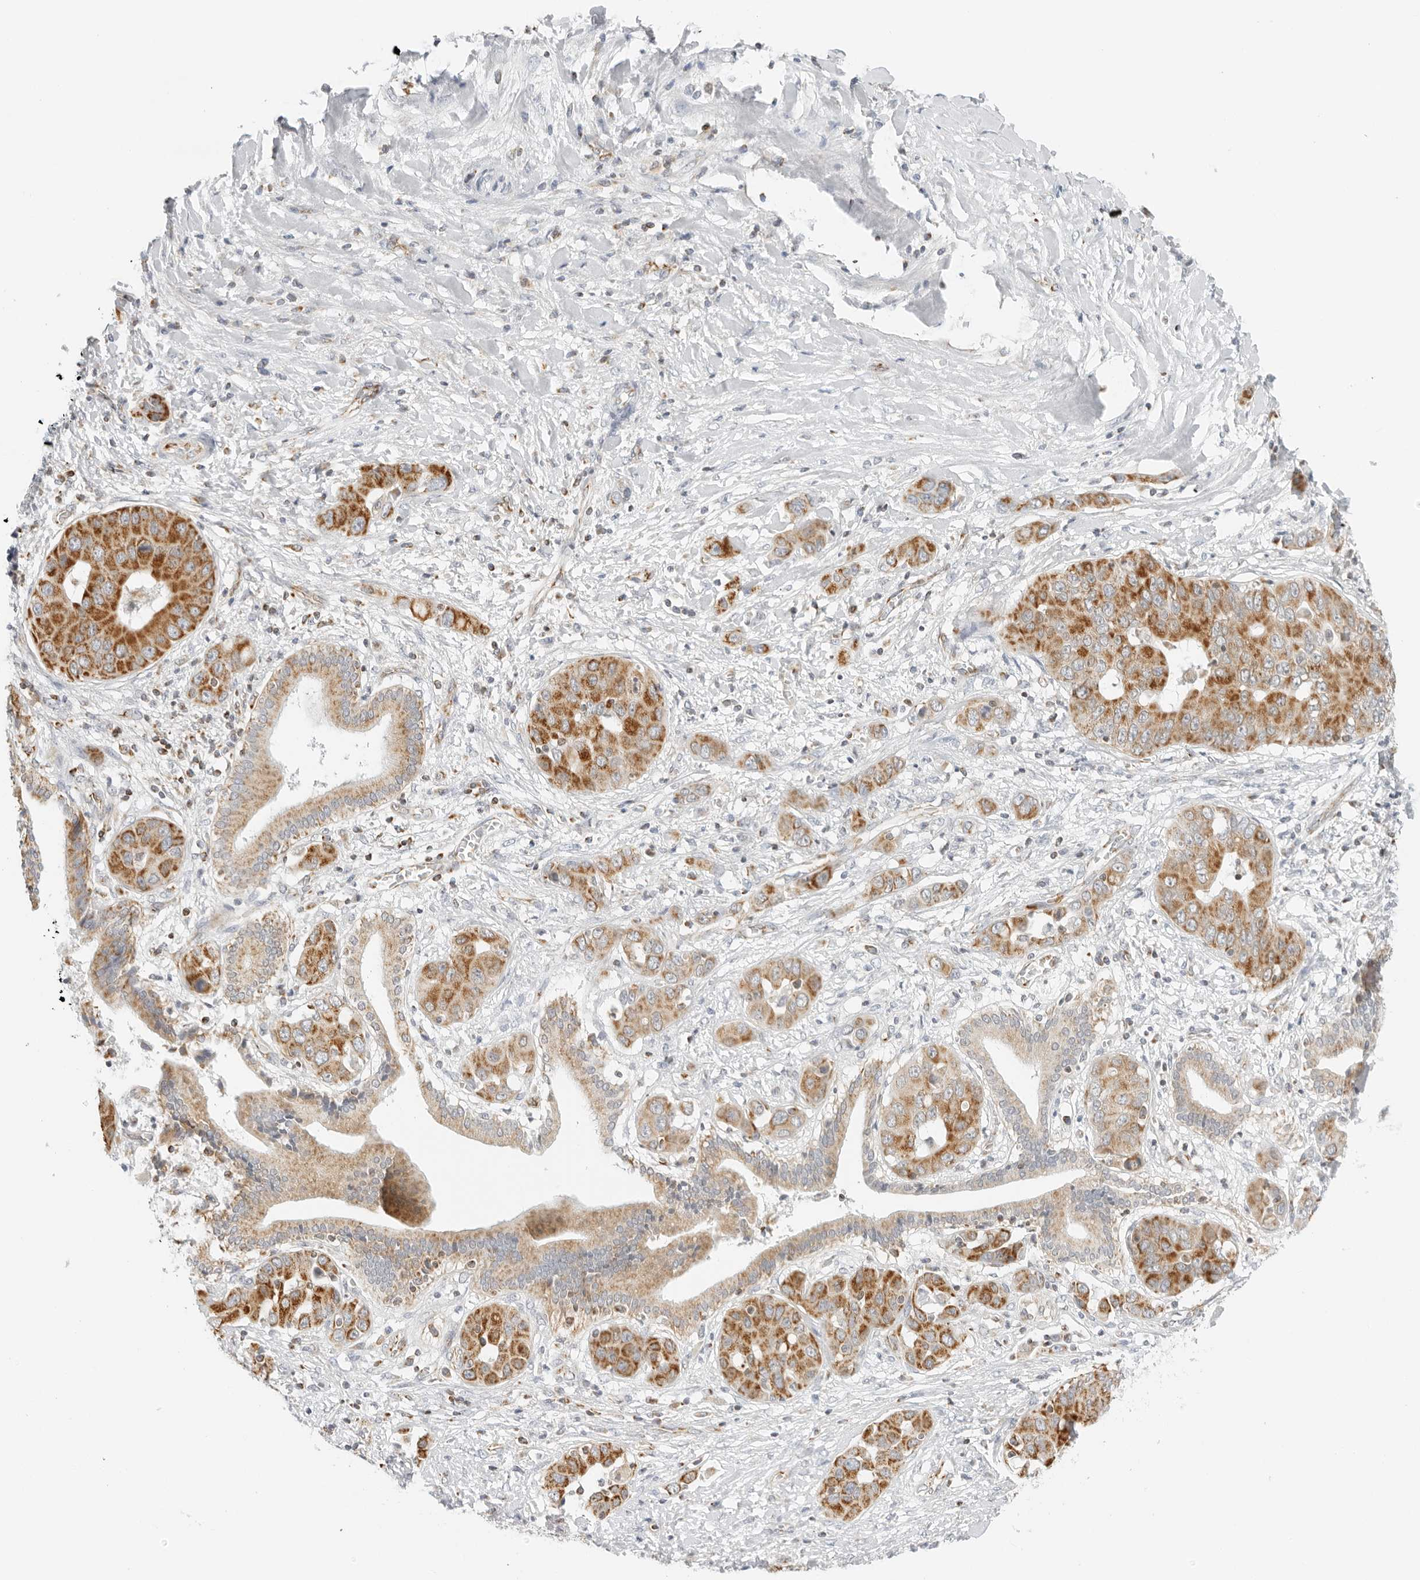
{"staining": {"intensity": "strong", "quantity": ">75%", "location": "cytoplasmic/membranous"}, "tissue": "liver cancer", "cell_type": "Tumor cells", "image_type": "cancer", "snomed": [{"axis": "morphology", "description": "Cholangiocarcinoma"}, {"axis": "topography", "description": "Liver"}], "caption": "There is high levels of strong cytoplasmic/membranous expression in tumor cells of liver cancer (cholangiocarcinoma), as demonstrated by immunohistochemical staining (brown color).", "gene": "RC3H1", "patient": {"sex": "female", "age": 52}}